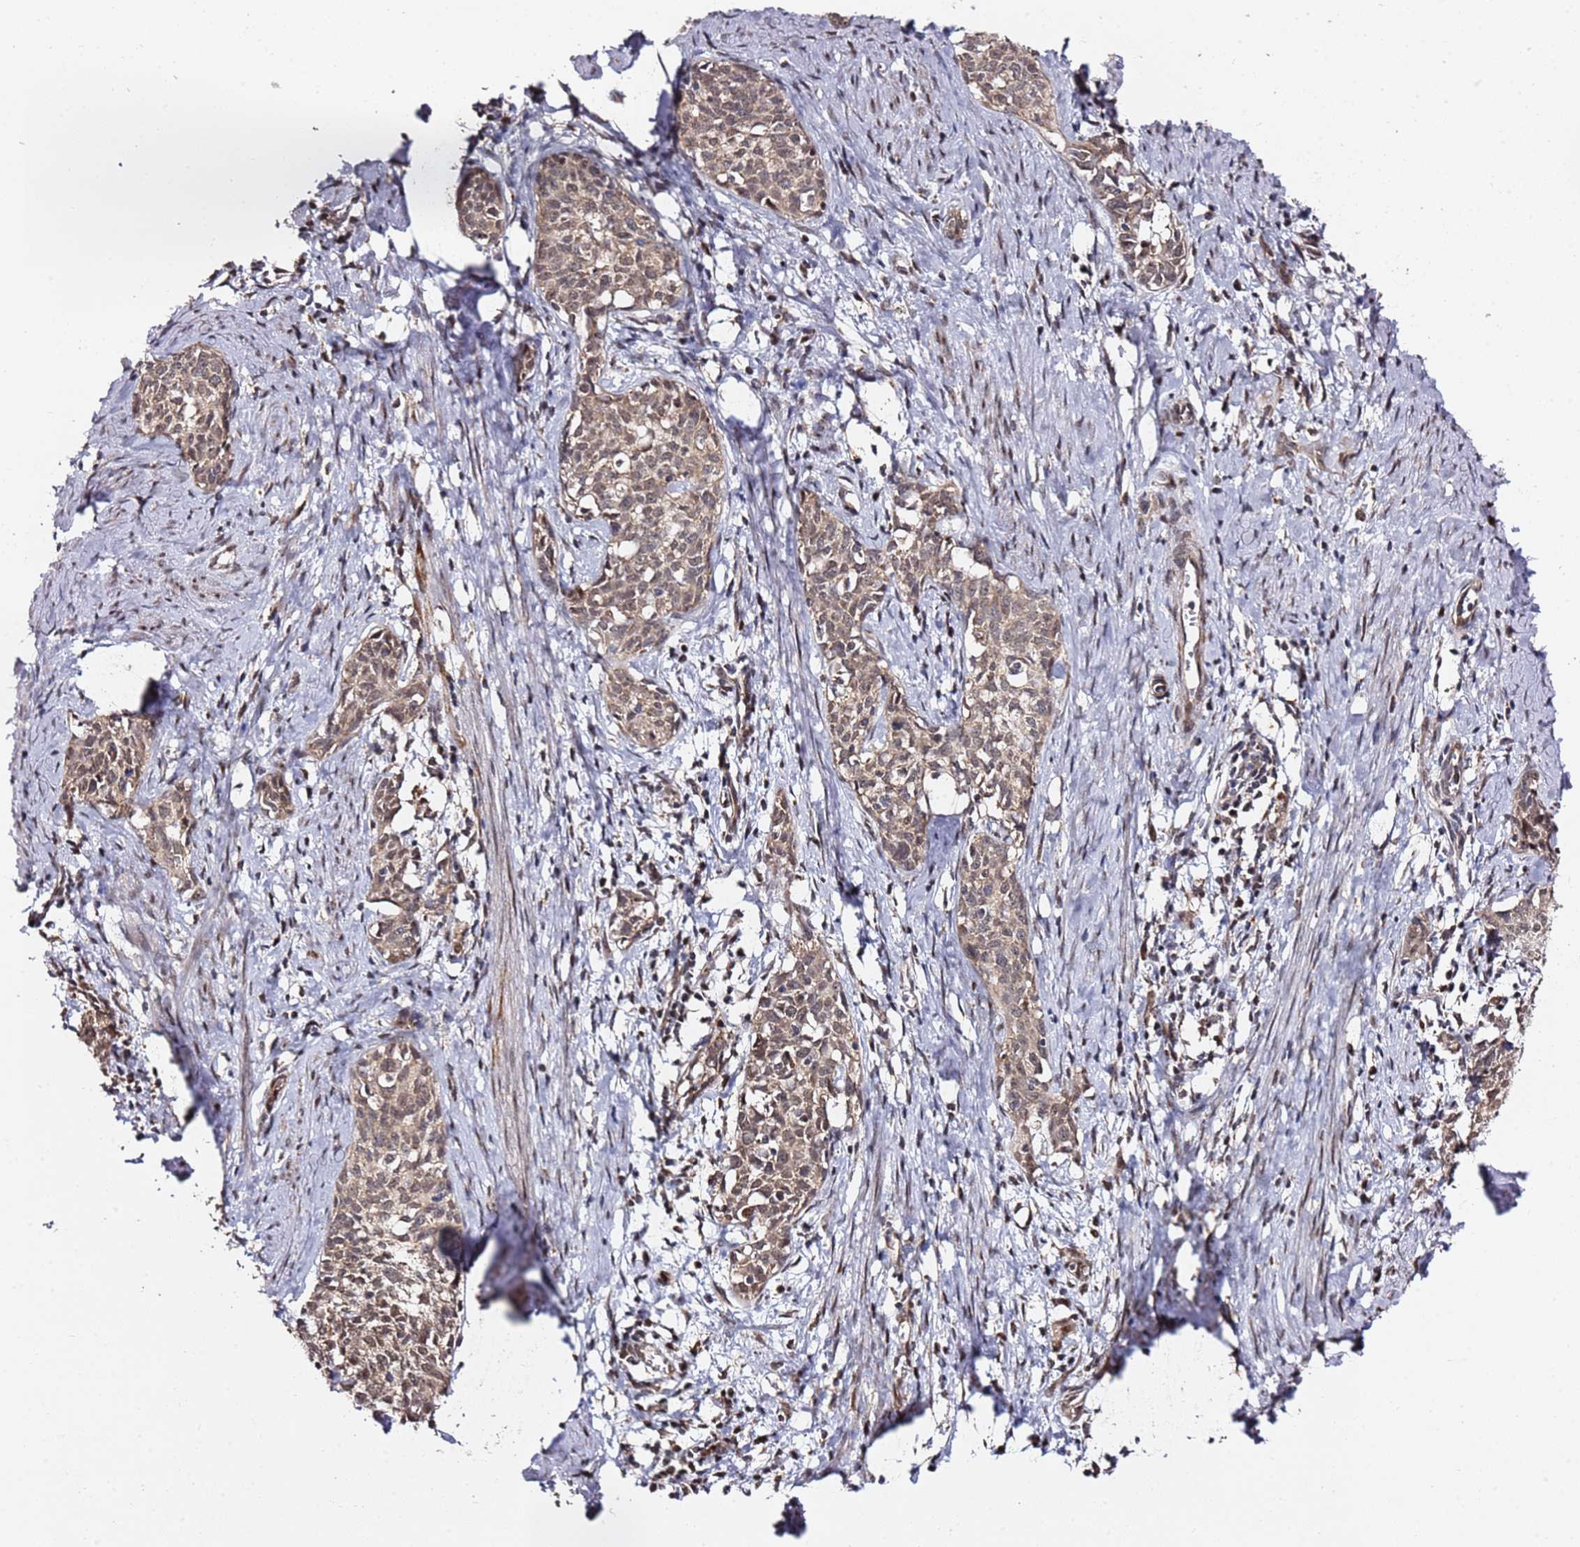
{"staining": {"intensity": "moderate", "quantity": ">75%", "location": "cytoplasmic/membranous,nuclear"}, "tissue": "cervical cancer", "cell_type": "Tumor cells", "image_type": "cancer", "snomed": [{"axis": "morphology", "description": "Squamous cell carcinoma, NOS"}, {"axis": "topography", "description": "Cervix"}], "caption": "Immunohistochemical staining of human cervical cancer (squamous cell carcinoma) demonstrates medium levels of moderate cytoplasmic/membranous and nuclear protein expression in about >75% of tumor cells.", "gene": "TP53AIP1", "patient": {"sex": "female", "age": 52}}